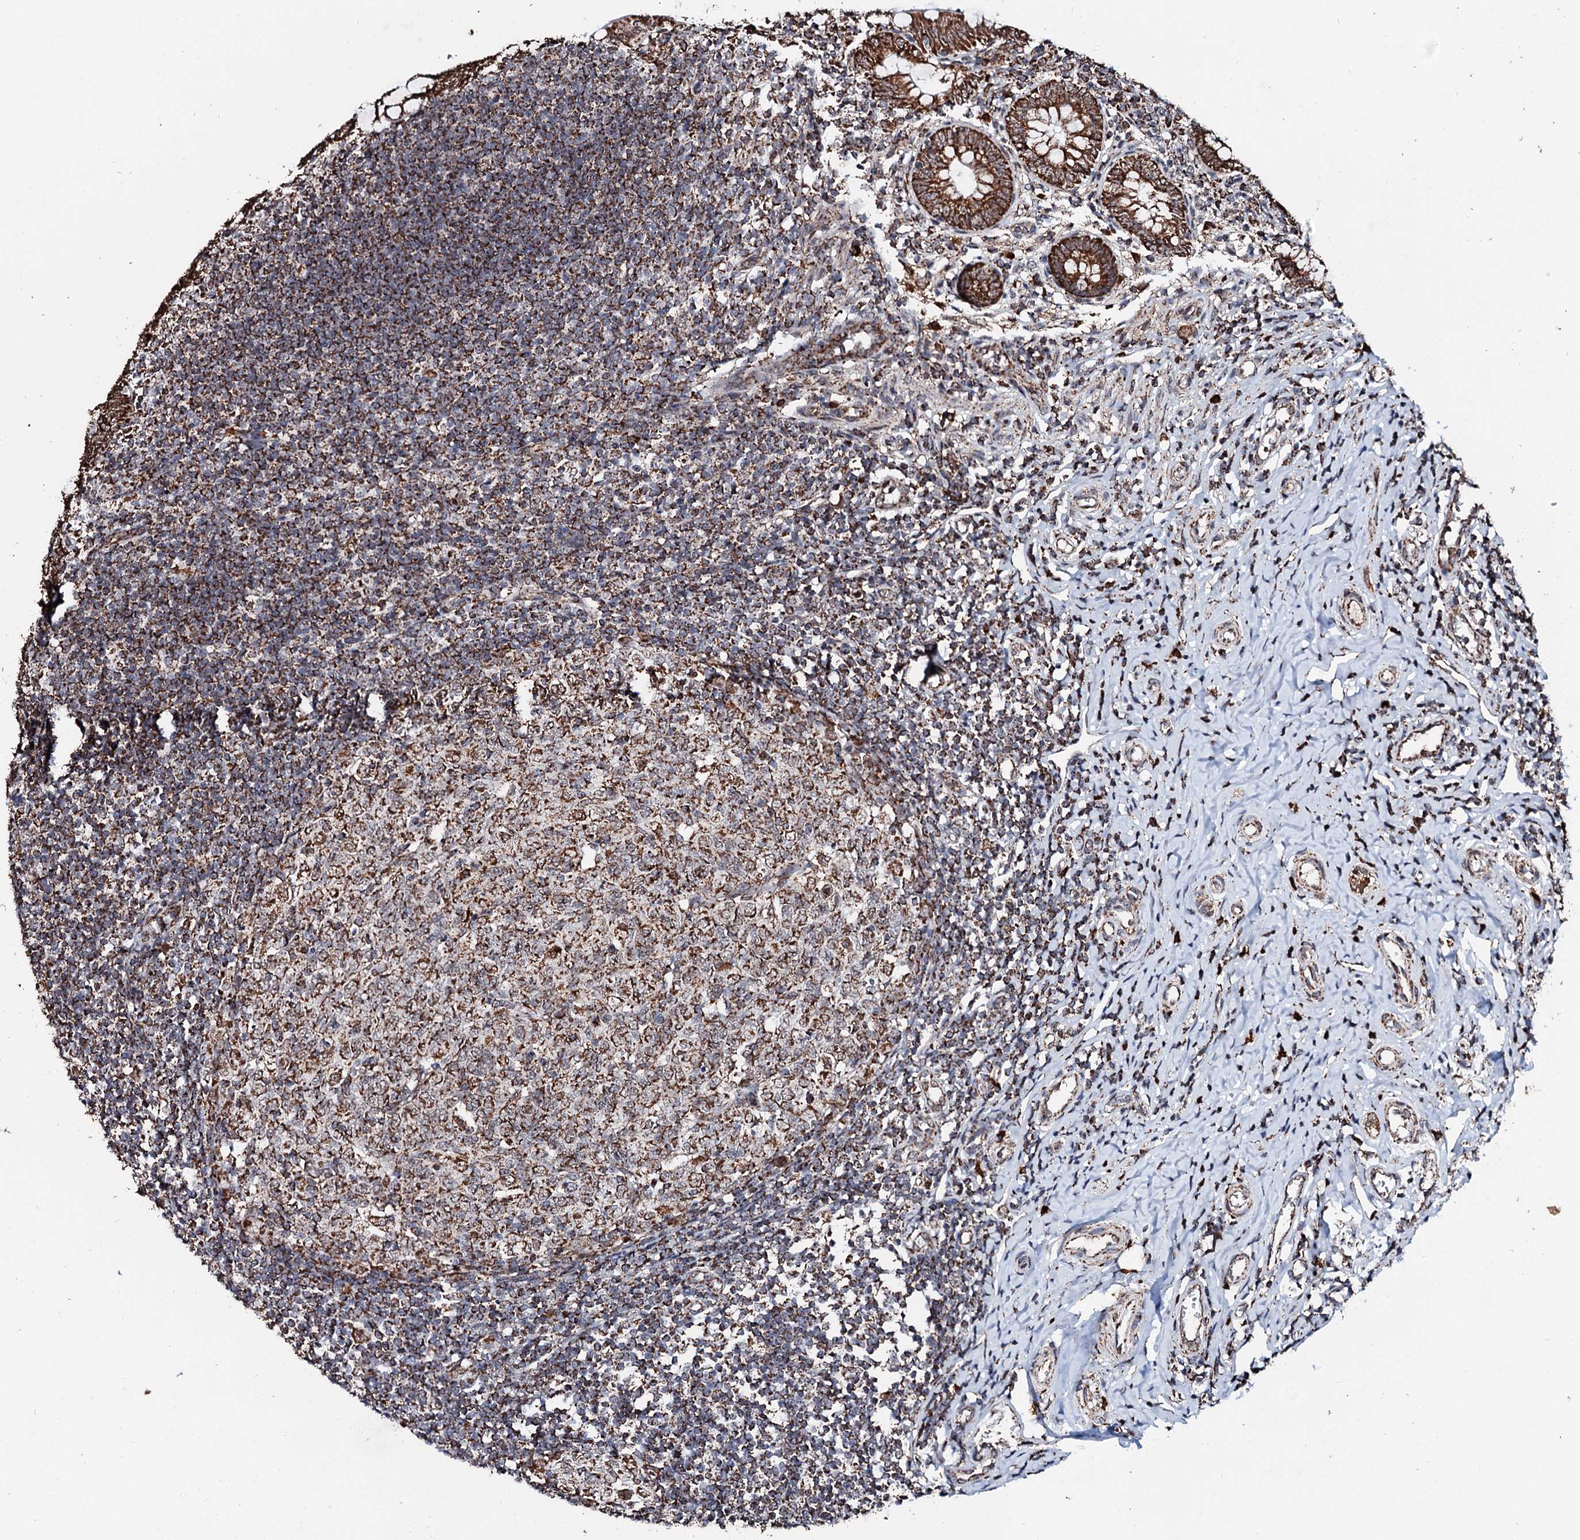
{"staining": {"intensity": "strong", "quantity": ">75%", "location": "cytoplasmic/membranous"}, "tissue": "appendix", "cell_type": "Glandular cells", "image_type": "normal", "snomed": [{"axis": "morphology", "description": "Normal tissue, NOS"}, {"axis": "topography", "description": "Appendix"}], "caption": "A photomicrograph of human appendix stained for a protein displays strong cytoplasmic/membranous brown staining in glandular cells.", "gene": "SECISBP2L", "patient": {"sex": "male", "age": 14}}